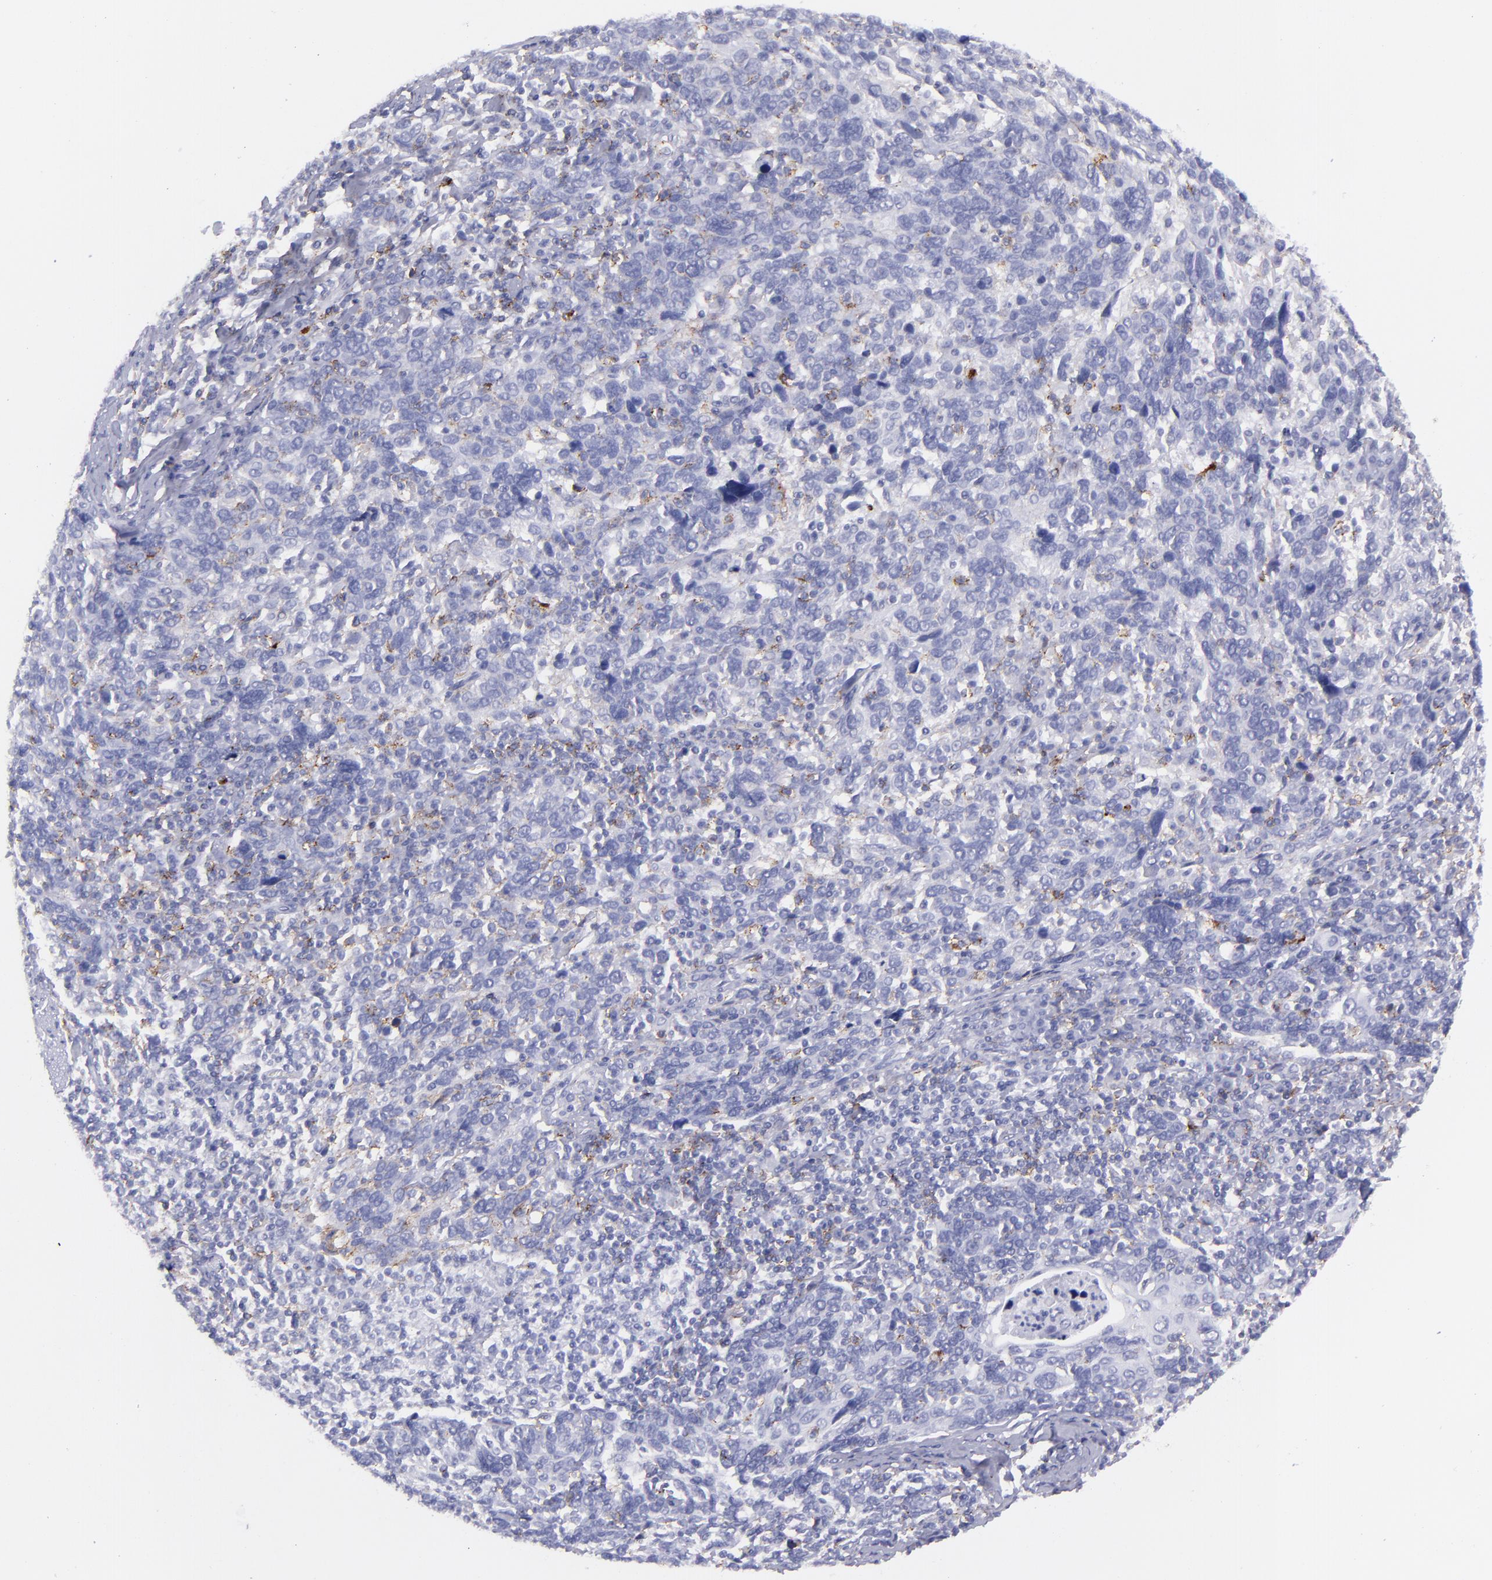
{"staining": {"intensity": "negative", "quantity": "none", "location": "none"}, "tissue": "cervical cancer", "cell_type": "Tumor cells", "image_type": "cancer", "snomed": [{"axis": "morphology", "description": "Squamous cell carcinoma, NOS"}, {"axis": "topography", "description": "Cervix"}], "caption": "Immunohistochemical staining of cervical cancer (squamous cell carcinoma) demonstrates no significant positivity in tumor cells.", "gene": "SELPLG", "patient": {"sex": "female", "age": 41}}